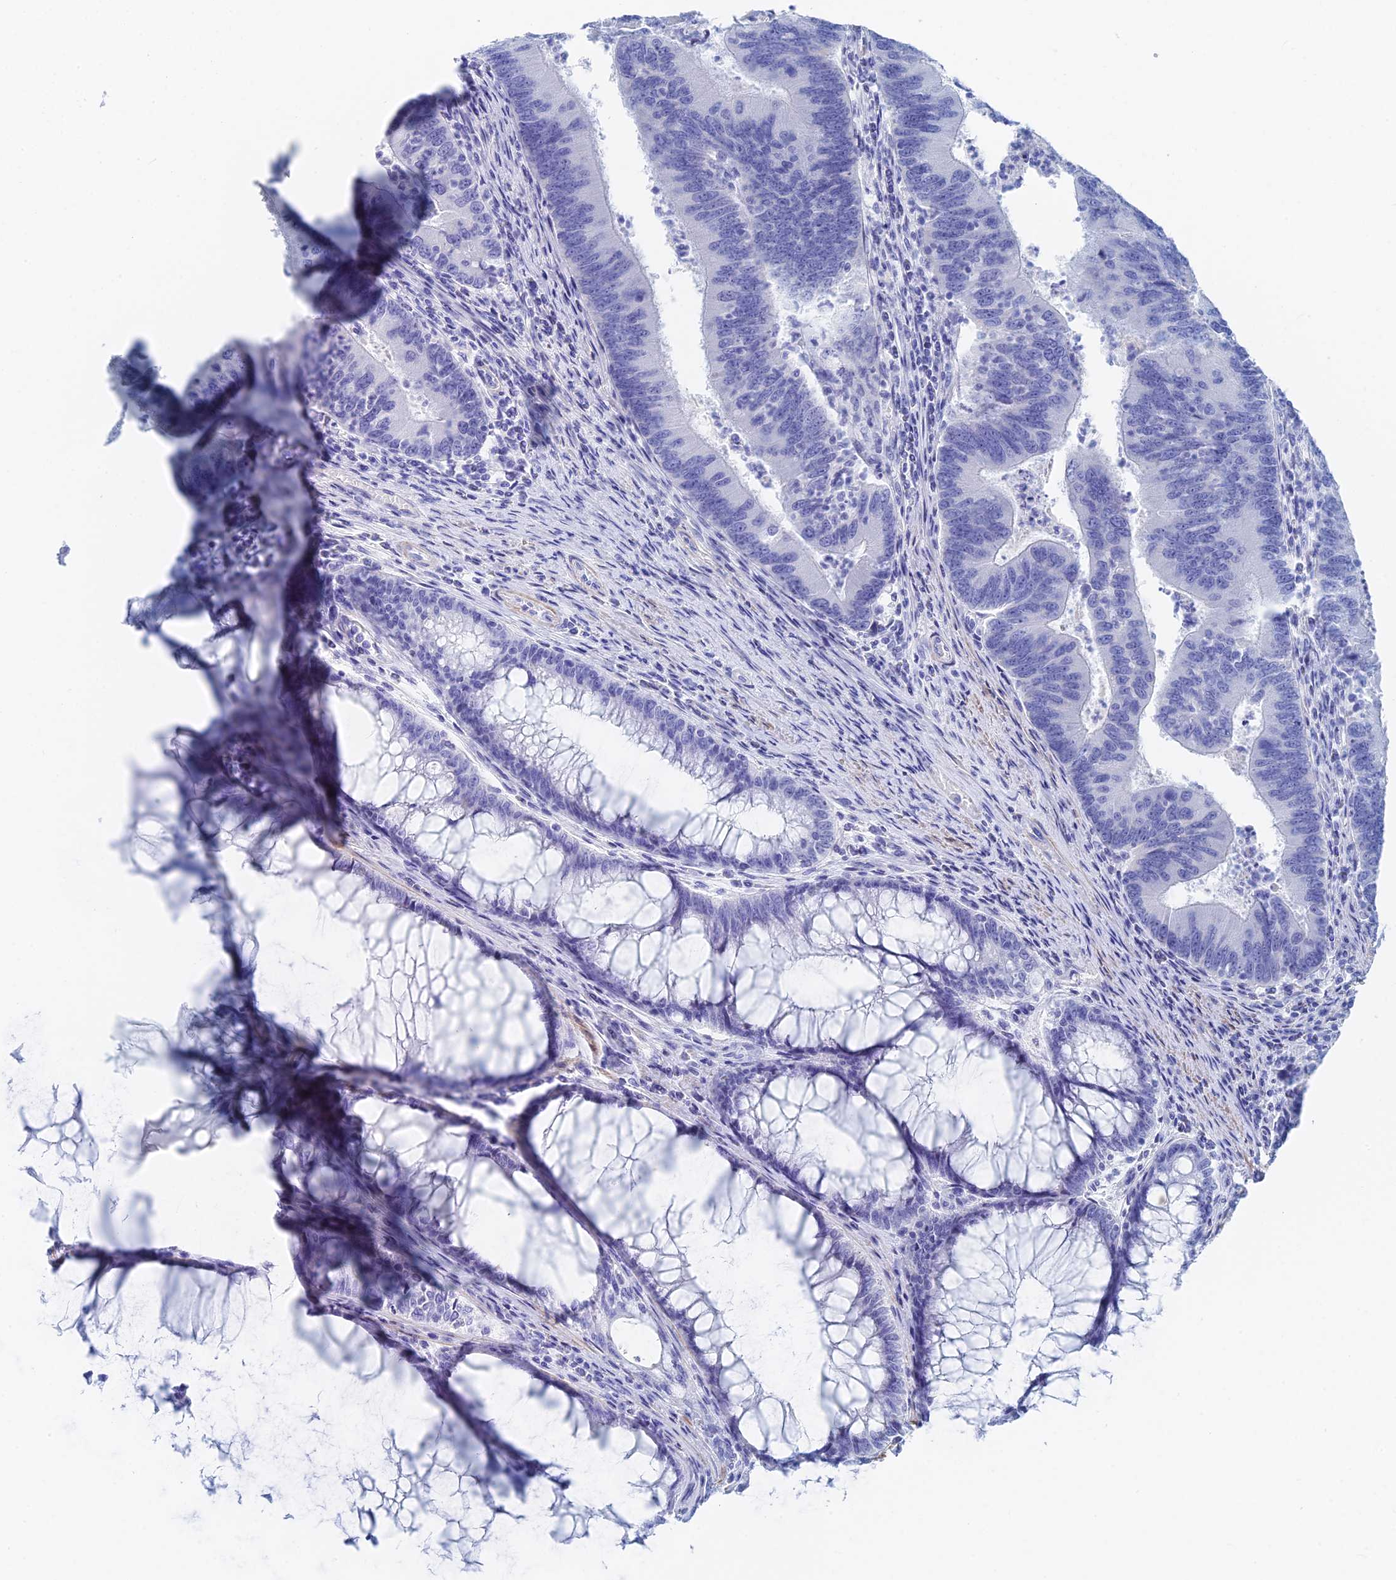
{"staining": {"intensity": "negative", "quantity": "none", "location": "none"}, "tissue": "colorectal cancer", "cell_type": "Tumor cells", "image_type": "cancer", "snomed": [{"axis": "morphology", "description": "Adenocarcinoma, NOS"}, {"axis": "topography", "description": "Colon"}], "caption": "Protein analysis of adenocarcinoma (colorectal) shows no significant positivity in tumor cells.", "gene": "KCNK18", "patient": {"sex": "female", "age": 67}}